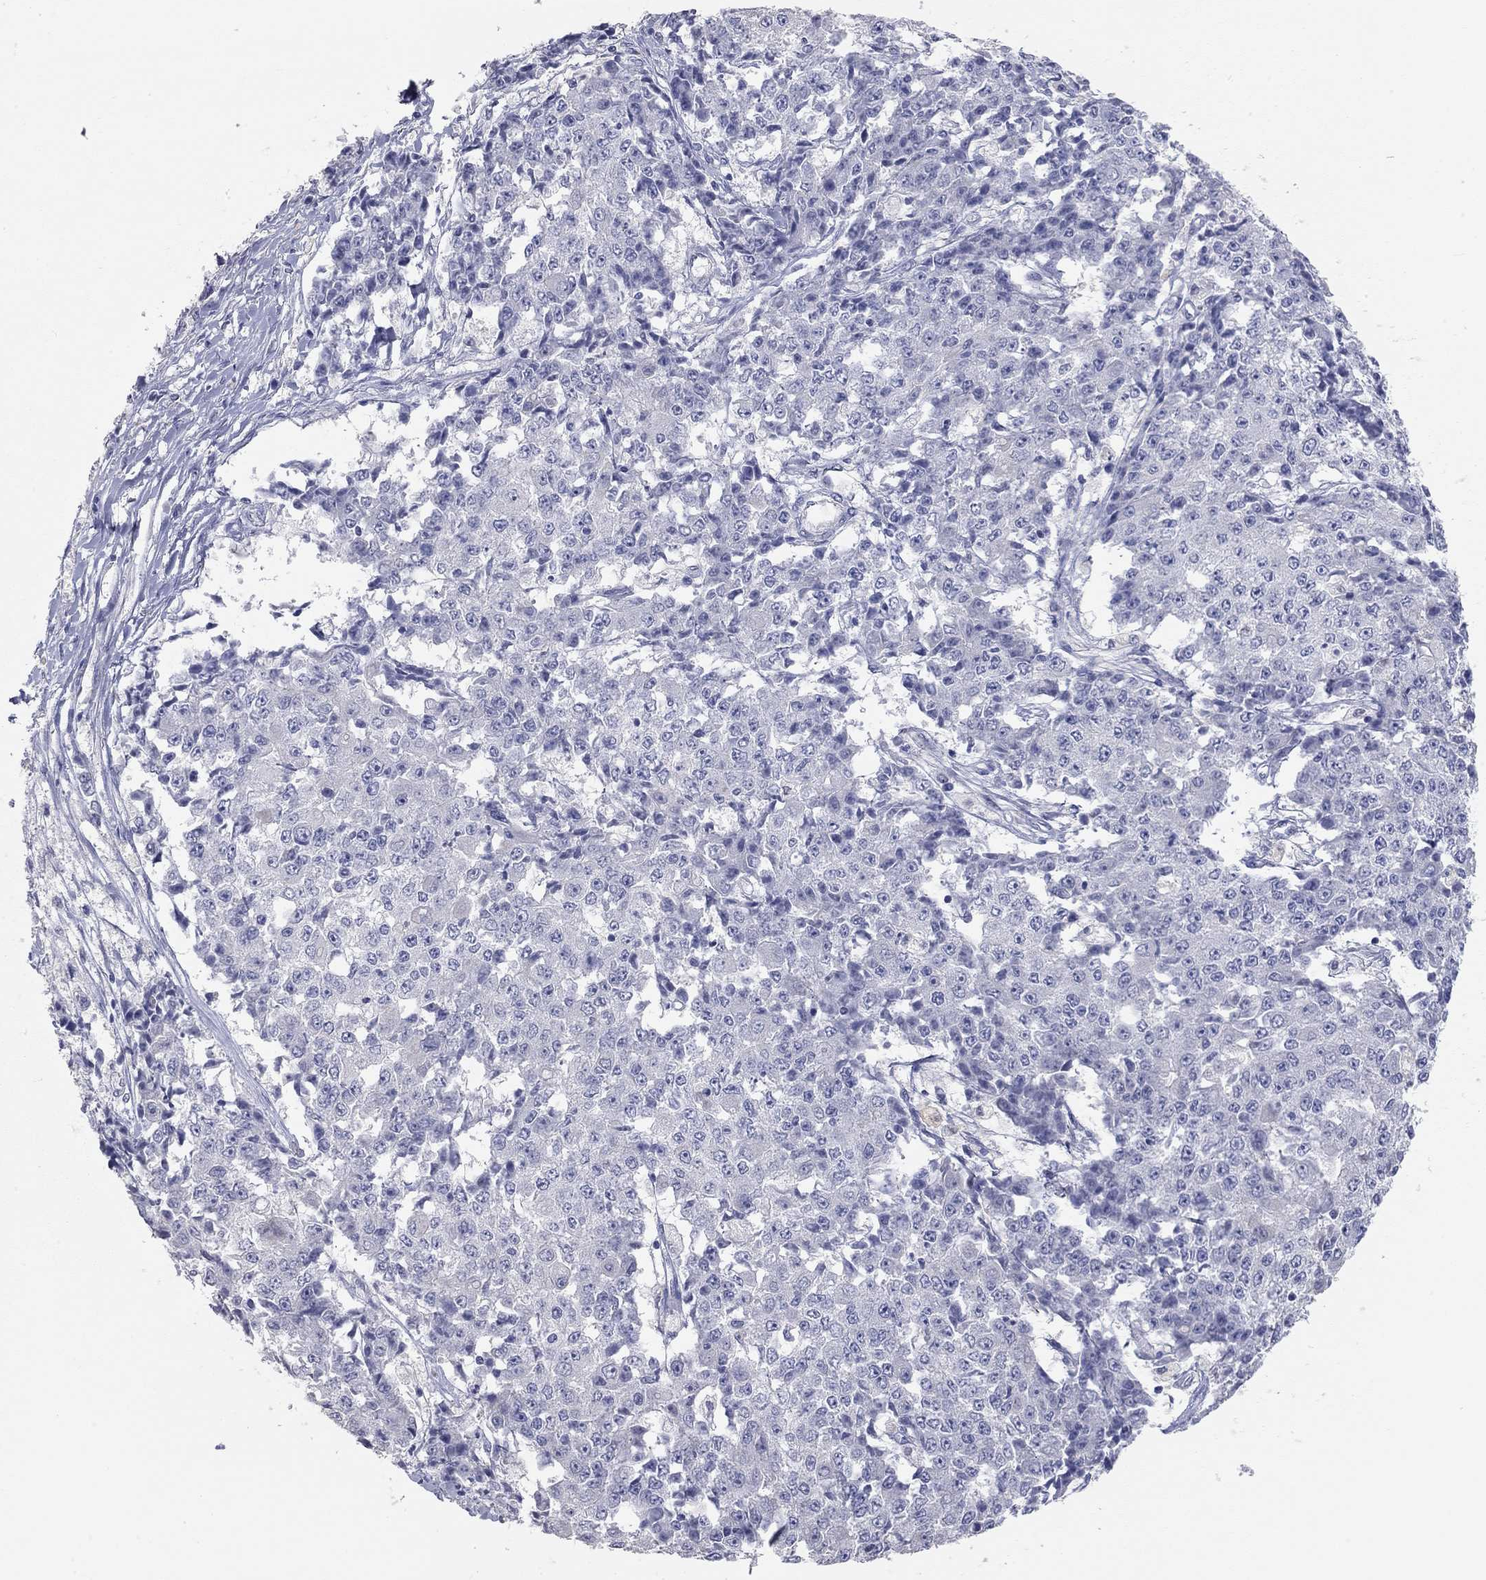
{"staining": {"intensity": "negative", "quantity": "none", "location": "none"}, "tissue": "ovarian cancer", "cell_type": "Tumor cells", "image_type": "cancer", "snomed": [{"axis": "morphology", "description": "Carcinoma, endometroid"}, {"axis": "topography", "description": "Ovary"}], "caption": "Tumor cells are negative for protein expression in human ovarian cancer (endometroid carcinoma).", "gene": "PAPSS2", "patient": {"sex": "female", "age": 42}}